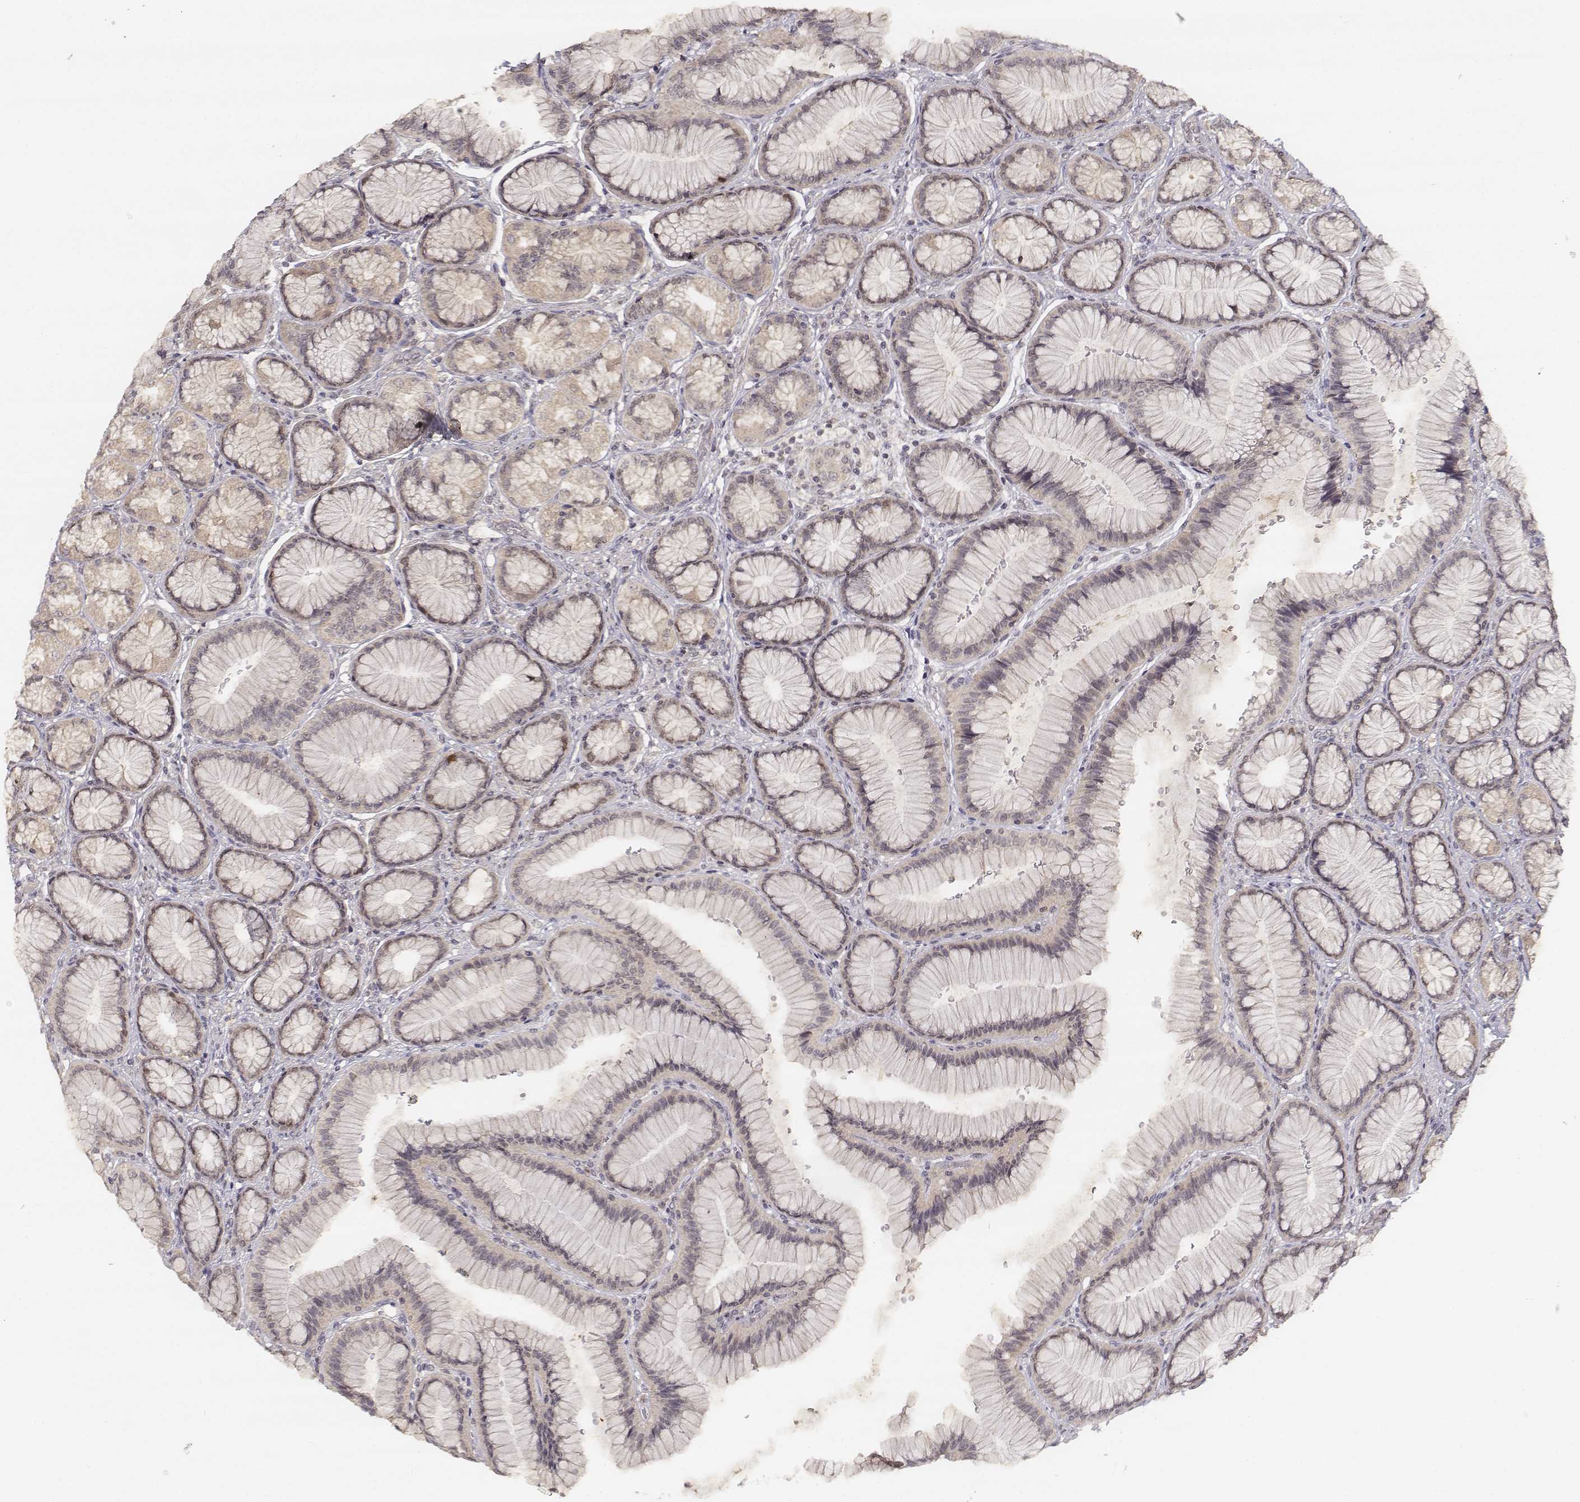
{"staining": {"intensity": "negative", "quantity": "none", "location": "none"}, "tissue": "stomach", "cell_type": "Glandular cells", "image_type": "normal", "snomed": [{"axis": "morphology", "description": "Normal tissue, NOS"}, {"axis": "morphology", "description": "Adenocarcinoma, NOS"}, {"axis": "morphology", "description": "Adenocarcinoma, High grade"}, {"axis": "topography", "description": "Stomach, upper"}, {"axis": "topography", "description": "Stomach"}], "caption": "High magnification brightfield microscopy of benign stomach stained with DAB (3,3'-diaminobenzidine) (brown) and counterstained with hematoxylin (blue): glandular cells show no significant expression.", "gene": "FANCD2", "patient": {"sex": "female", "age": 65}}